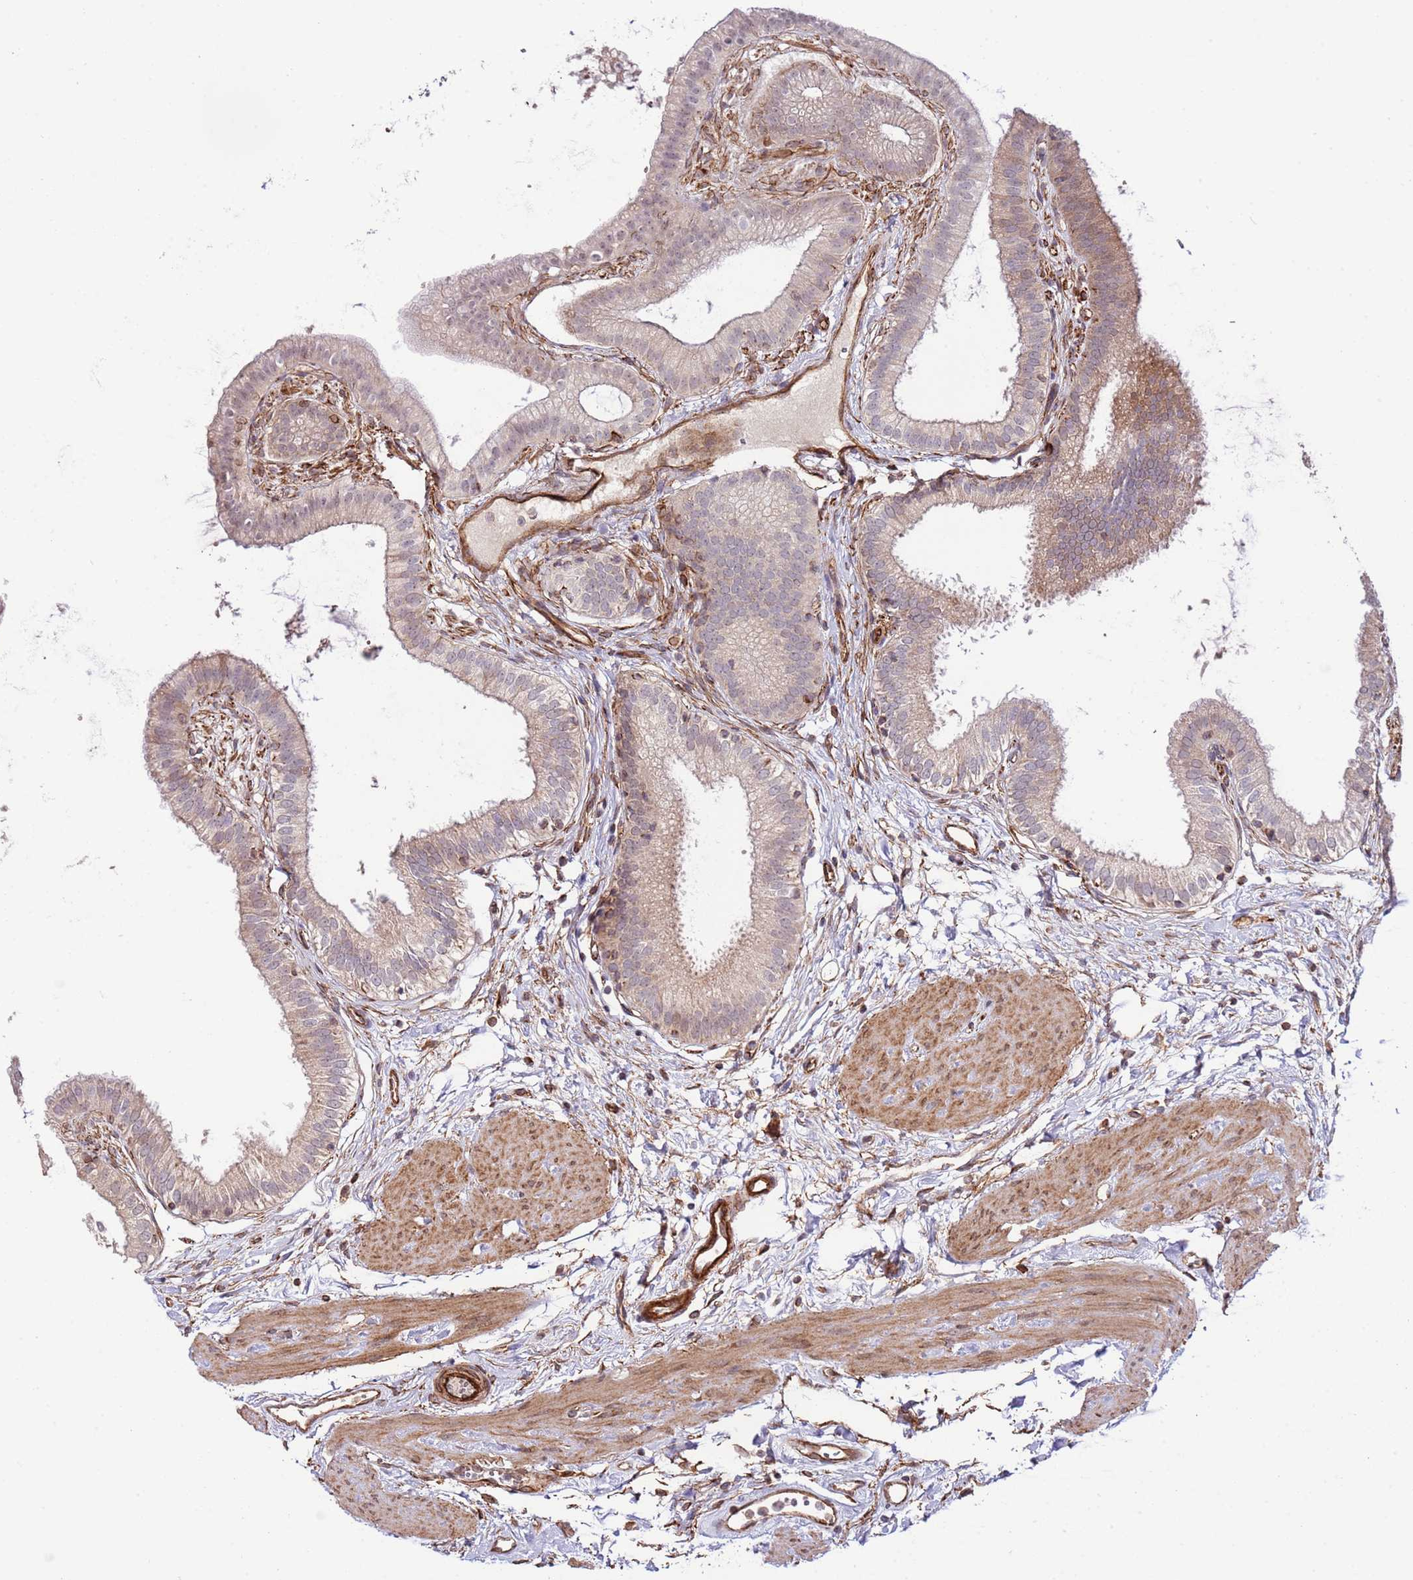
{"staining": {"intensity": "moderate", "quantity": "<25%", "location": "cytoplasmic/membranous,nuclear"}, "tissue": "gallbladder", "cell_type": "Glandular cells", "image_type": "normal", "snomed": [{"axis": "morphology", "description": "Normal tissue, NOS"}, {"axis": "topography", "description": "Gallbladder"}], "caption": "There is low levels of moderate cytoplasmic/membranous,nuclear staining in glandular cells of benign gallbladder, as demonstrated by immunohistochemical staining (brown color).", "gene": "NEK3", "patient": {"sex": "female", "age": 54}}